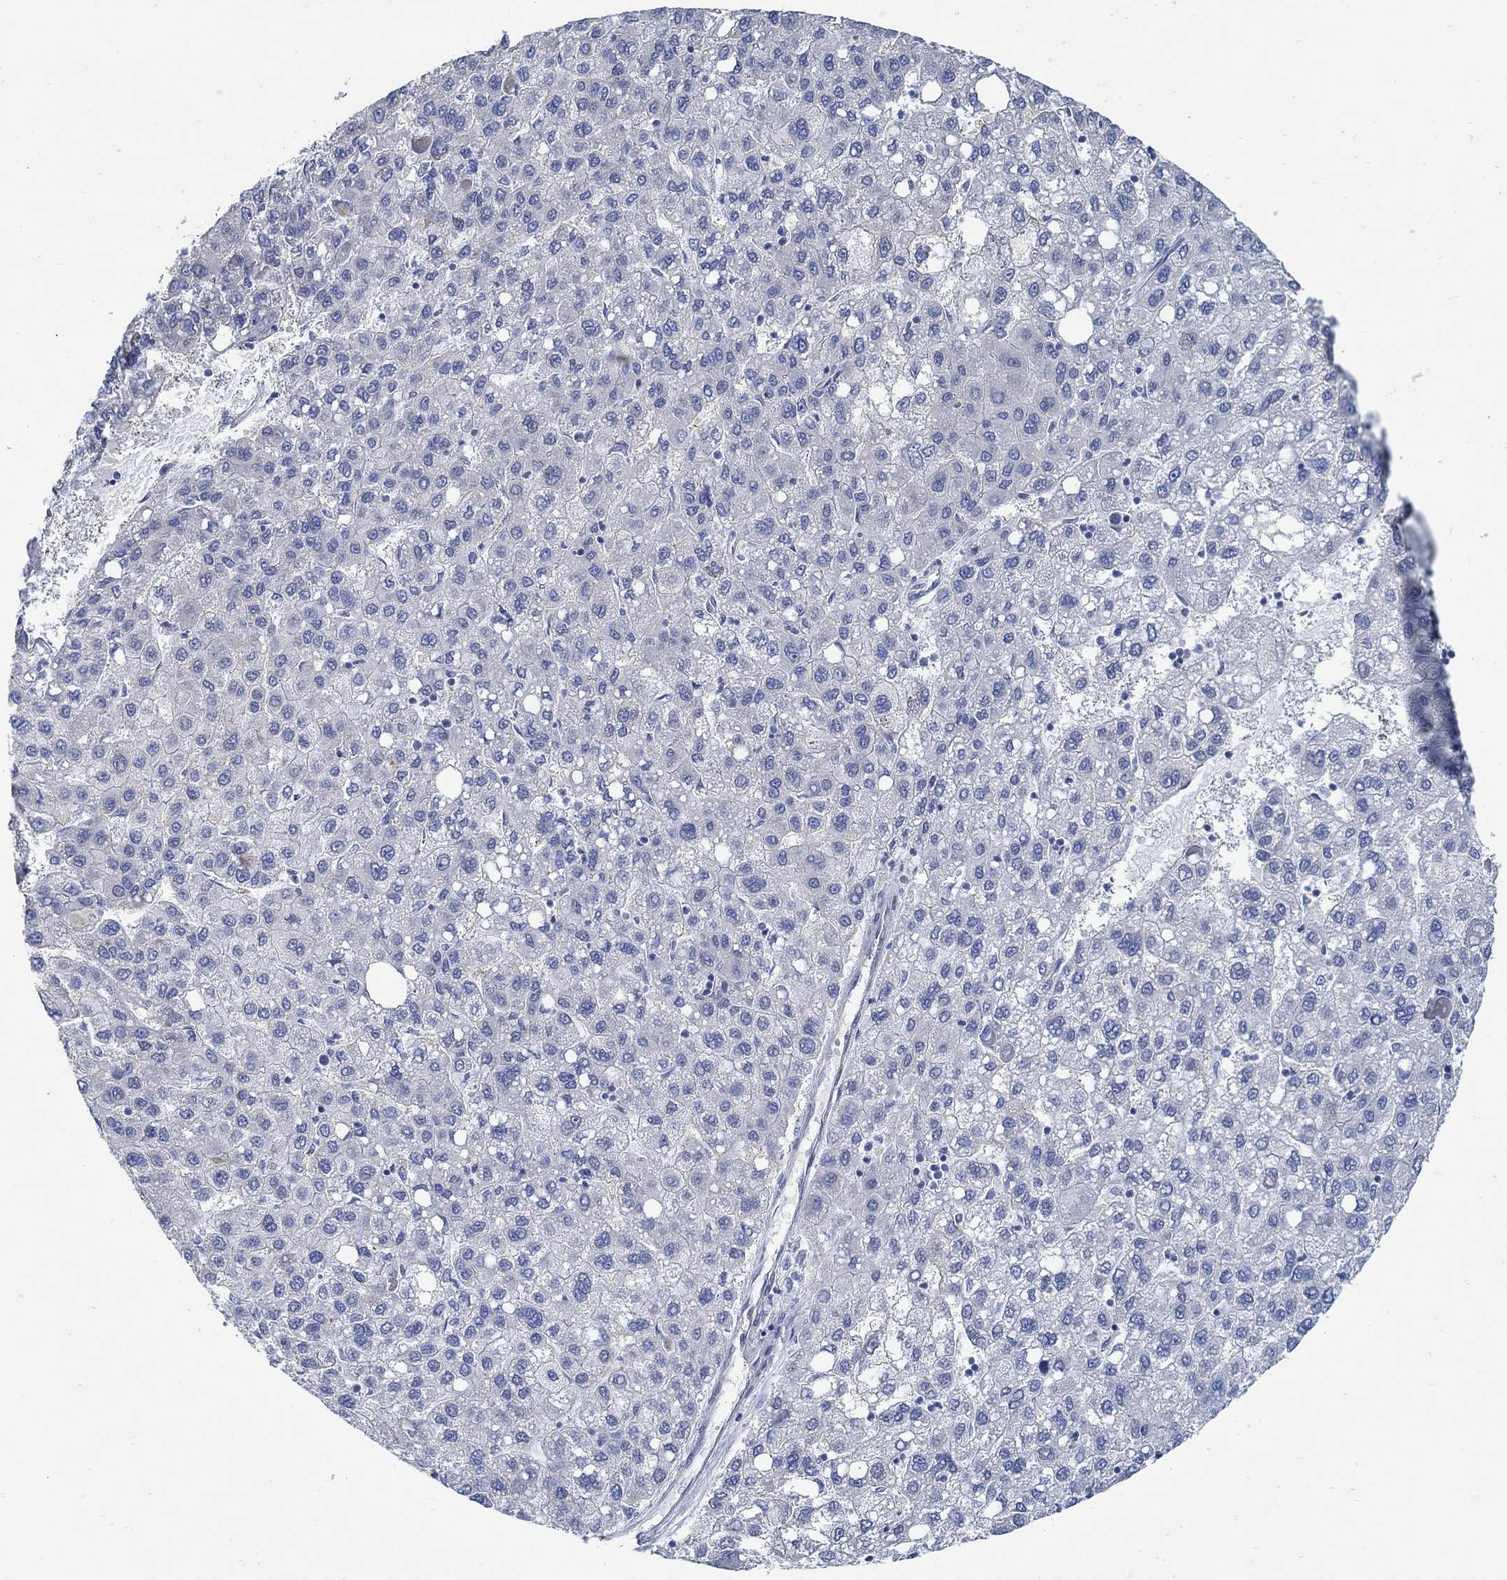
{"staining": {"intensity": "negative", "quantity": "none", "location": "none"}, "tissue": "liver cancer", "cell_type": "Tumor cells", "image_type": "cancer", "snomed": [{"axis": "morphology", "description": "Carcinoma, Hepatocellular, NOS"}, {"axis": "topography", "description": "Liver"}], "caption": "This is a micrograph of immunohistochemistry staining of liver cancer, which shows no expression in tumor cells.", "gene": "C15orf39", "patient": {"sex": "female", "age": 82}}